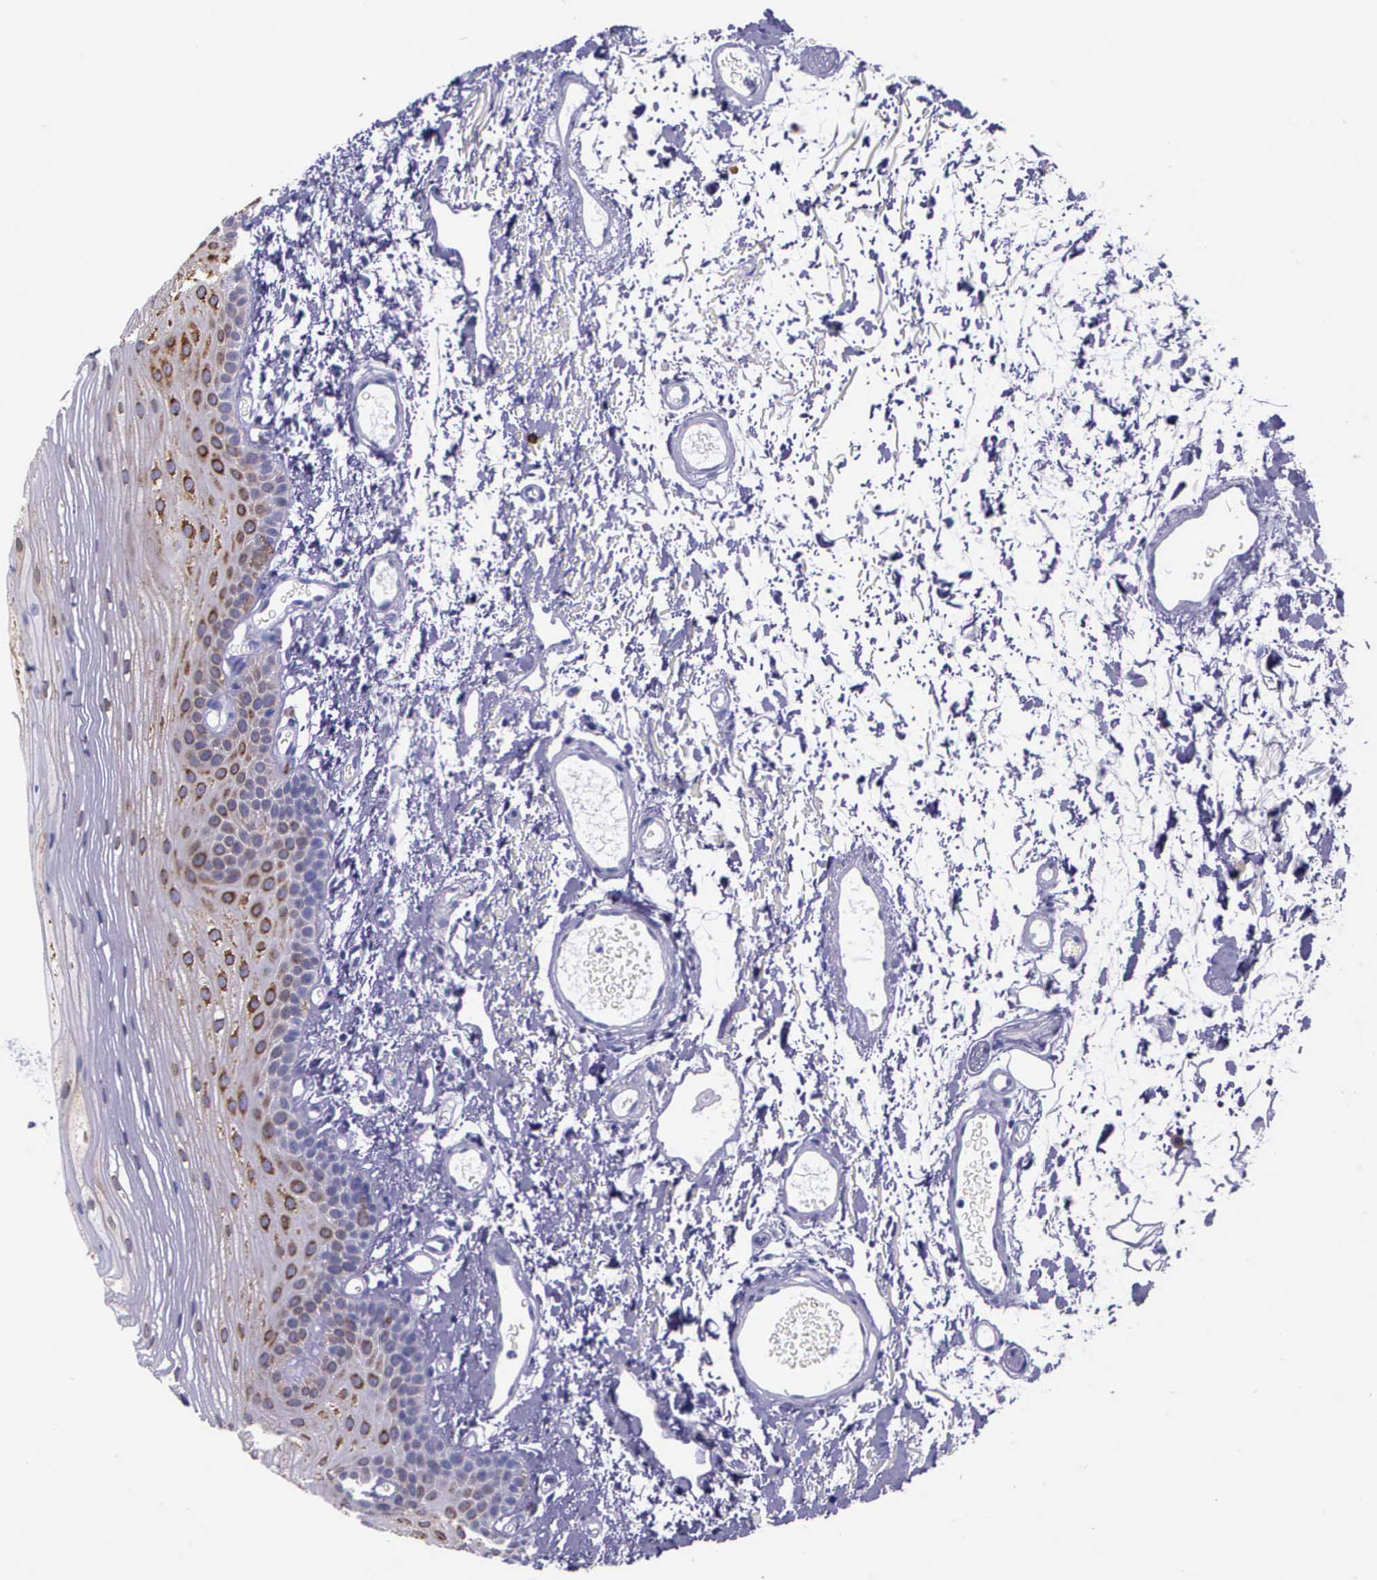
{"staining": {"intensity": "moderate", "quantity": "25%-75%", "location": "cytoplasmic/membranous"}, "tissue": "oral mucosa", "cell_type": "Squamous epithelial cells", "image_type": "normal", "snomed": [{"axis": "morphology", "description": "Normal tissue, NOS"}, {"axis": "topography", "description": "Oral tissue"}], "caption": "IHC photomicrograph of unremarkable oral mucosa: human oral mucosa stained using IHC displays medium levels of moderate protein expression localized specifically in the cytoplasmic/membranous of squamous epithelial cells, appearing as a cytoplasmic/membranous brown color.", "gene": "AHNAK2", "patient": {"sex": "male", "age": 52}}